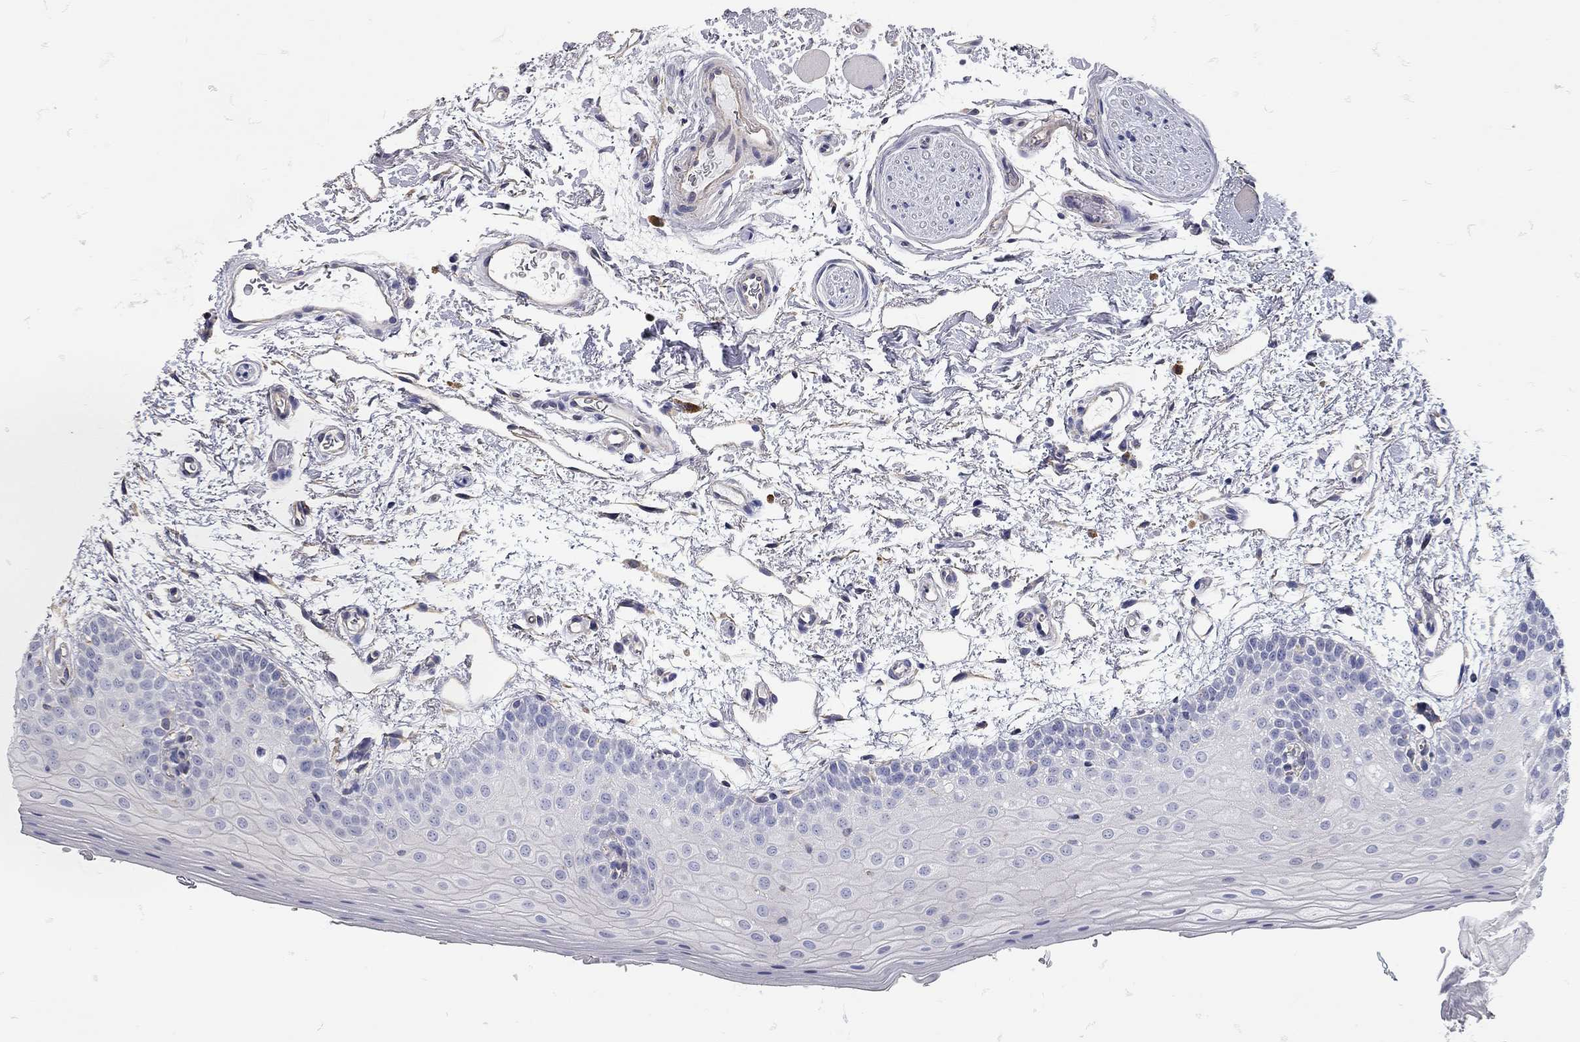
{"staining": {"intensity": "negative", "quantity": "none", "location": "none"}, "tissue": "oral mucosa", "cell_type": "Squamous epithelial cells", "image_type": "normal", "snomed": [{"axis": "morphology", "description": "Normal tissue, NOS"}, {"axis": "topography", "description": "Oral tissue"}, {"axis": "topography", "description": "Tounge, NOS"}], "caption": "The image displays no significant positivity in squamous epithelial cells of oral mucosa.", "gene": "C10orf90", "patient": {"sex": "female", "age": 86}}